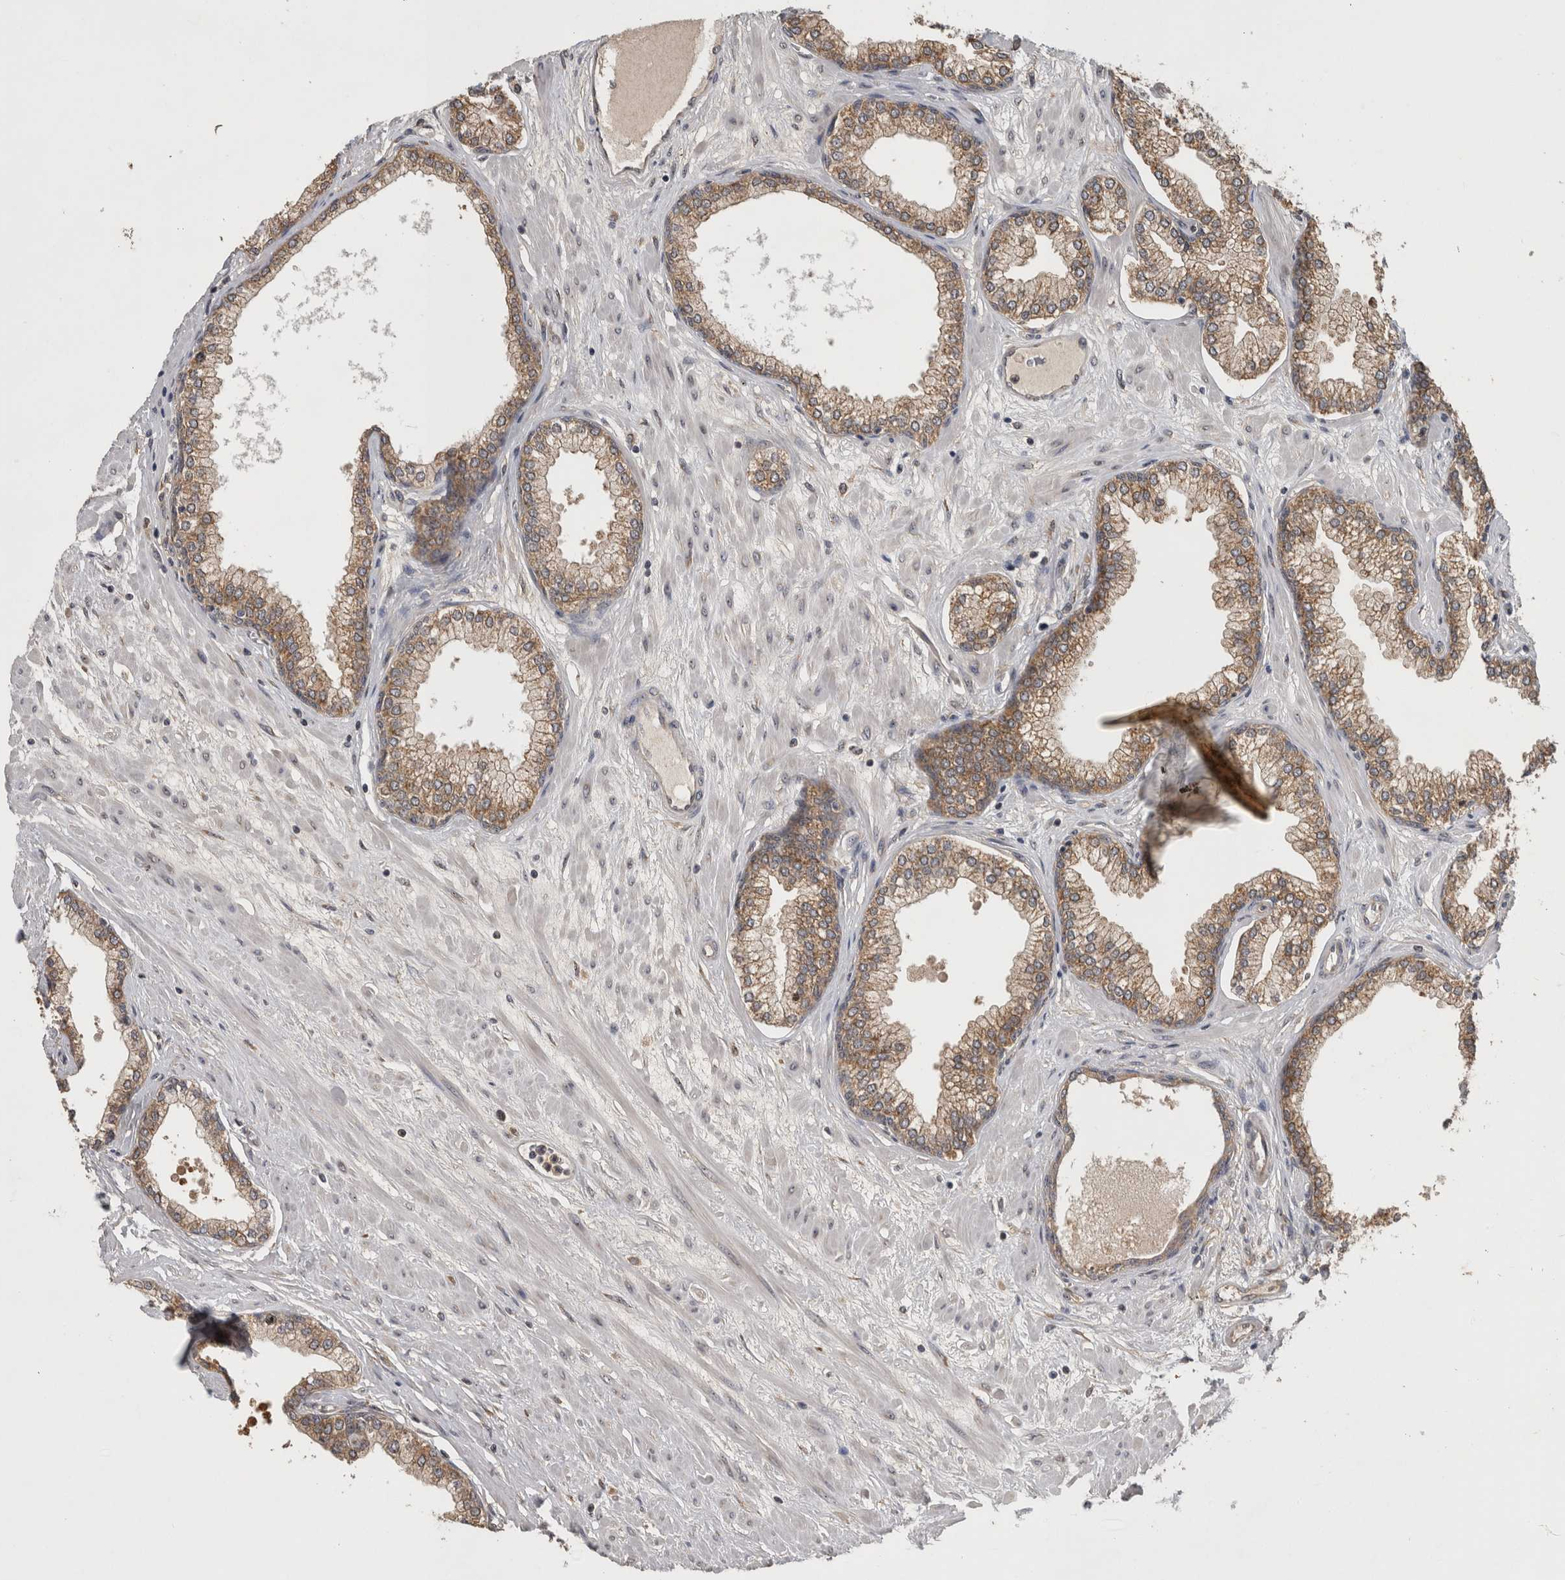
{"staining": {"intensity": "moderate", "quantity": ">75%", "location": "cytoplasmic/membranous"}, "tissue": "prostate", "cell_type": "Glandular cells", "image_type": "normal", "snomed": [{"axis": "morphology", "description": "Normal tissue, NOS"}, {"axis": "morphology", "description": "Urothelial carcinoma, Low grade"}, {"axis": "topography", "description": "Urinary bladder"}, {"axis": "topography", "description": "Prostate"}], "caption": "The histopathology image shows a brown stain indicating the presence of a protein in the cytoplasmic/membranous of glandular cells in prostate. The staining was performed using DAB to visualize the protein expression in brown, while the nuclei were stained in blue with hematoxylin (Magnification: 20x).", "gene": "ATXN2", "patient": {"sex": "male", "age": 60}}